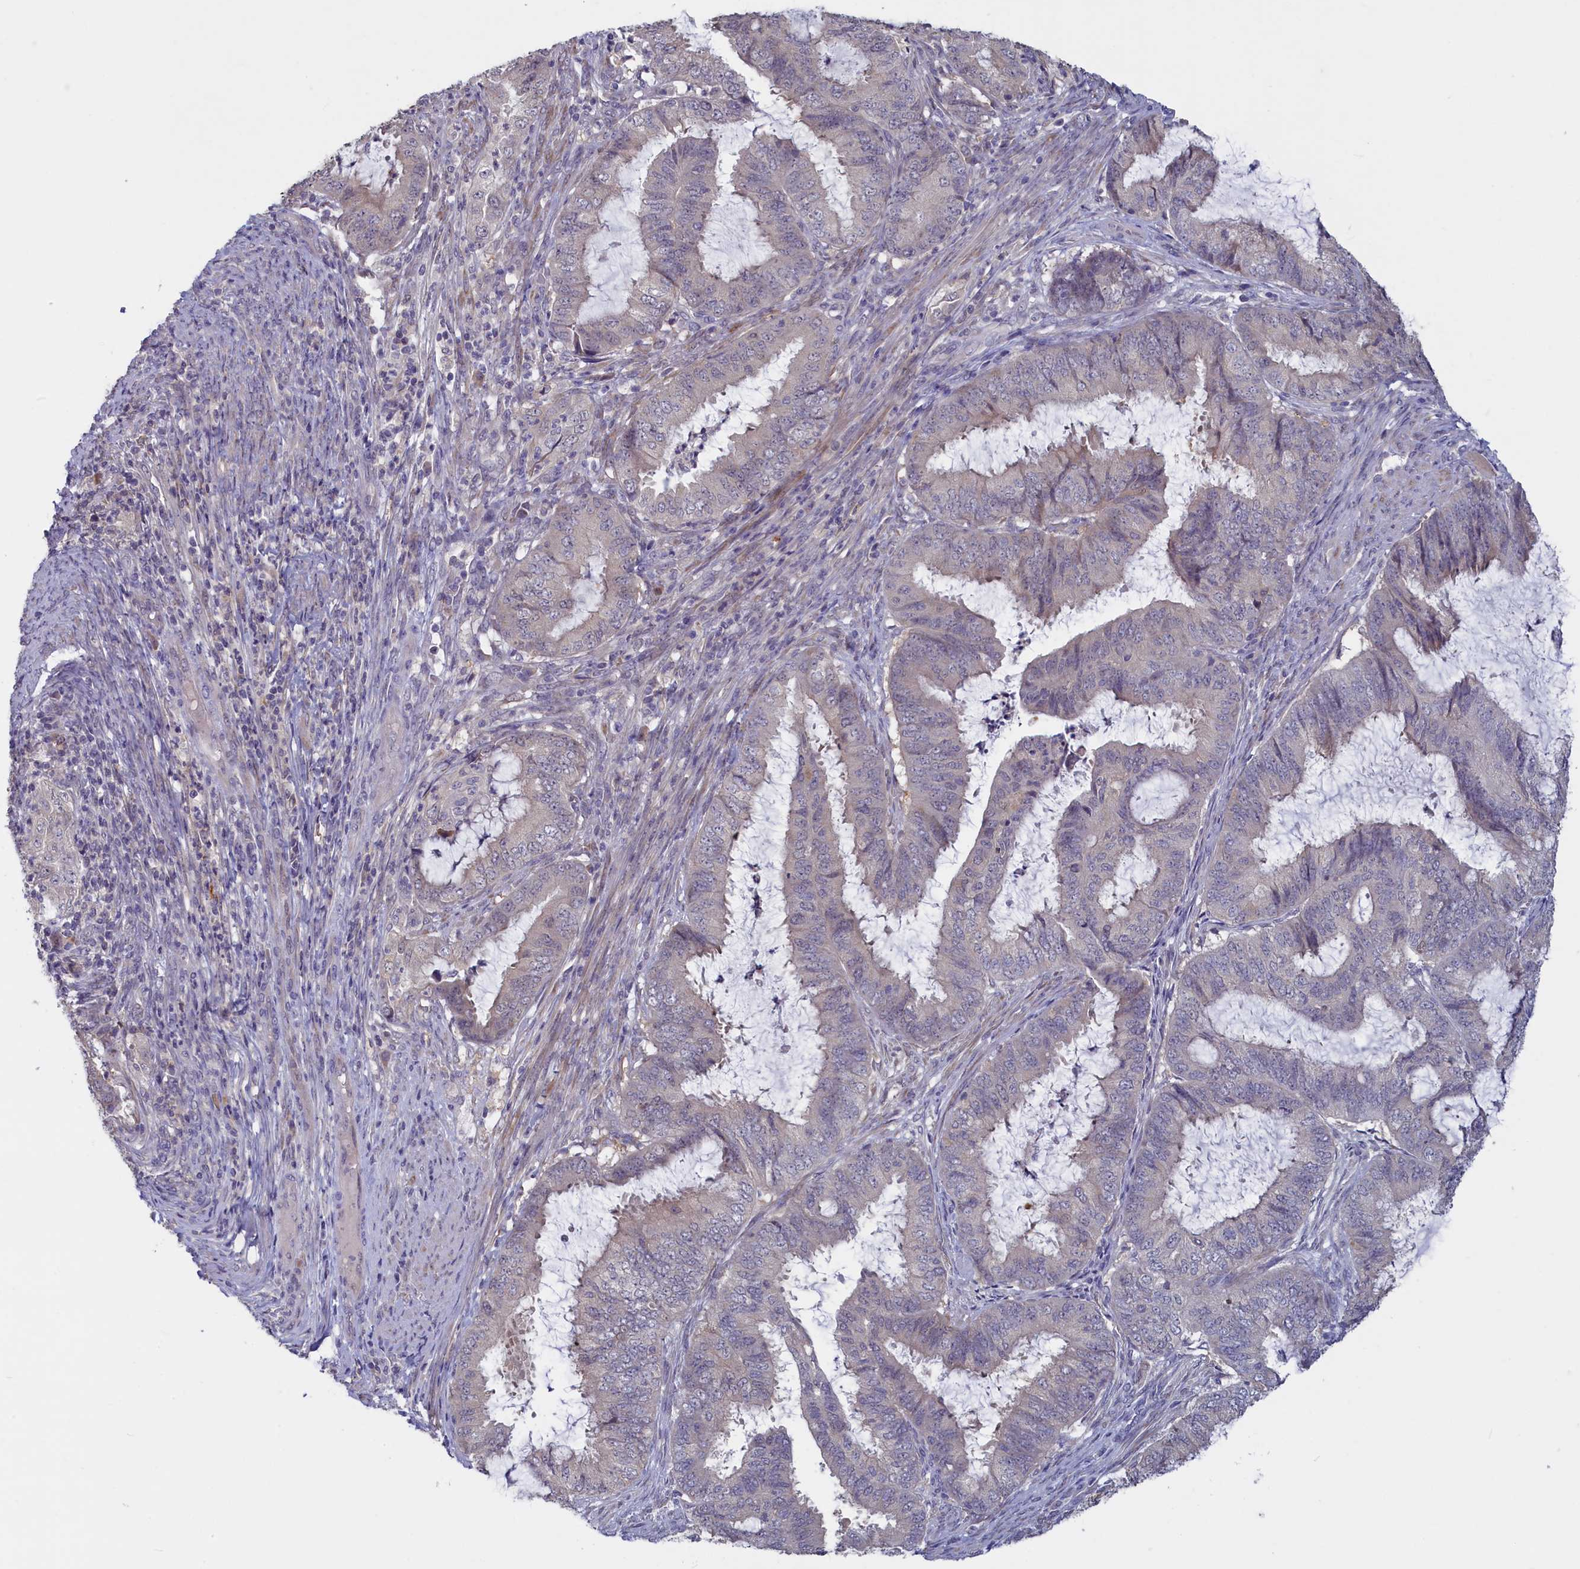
{"staining": {"intensity": "moderate", "quantity": "<25%", "location": "cytoplasmic/membranous,nuclear"}, "tissue": "endometrial cancer", "cell_type": "Tumor cells", "image_type": "cancer", "snomed": [{"axis": "morphology", "description": "Adenocarcinoma, NOS"}, {"axis": "topography", "description": "Endometrium"}], "caption": "Immunohistochemical staining of endometrial cancer demonstrates moderate cytoplasmic/membranous and nuclear protein expression in about <25% of tumor cells. Using DAB (3,3'-diaminobenzidine) (brown) and hematoxylin (blue) stains, captured at high magnification using brightfield microscopy.", "gene": "UCHL3", "patient": {"sex": "female", "age": 51}}